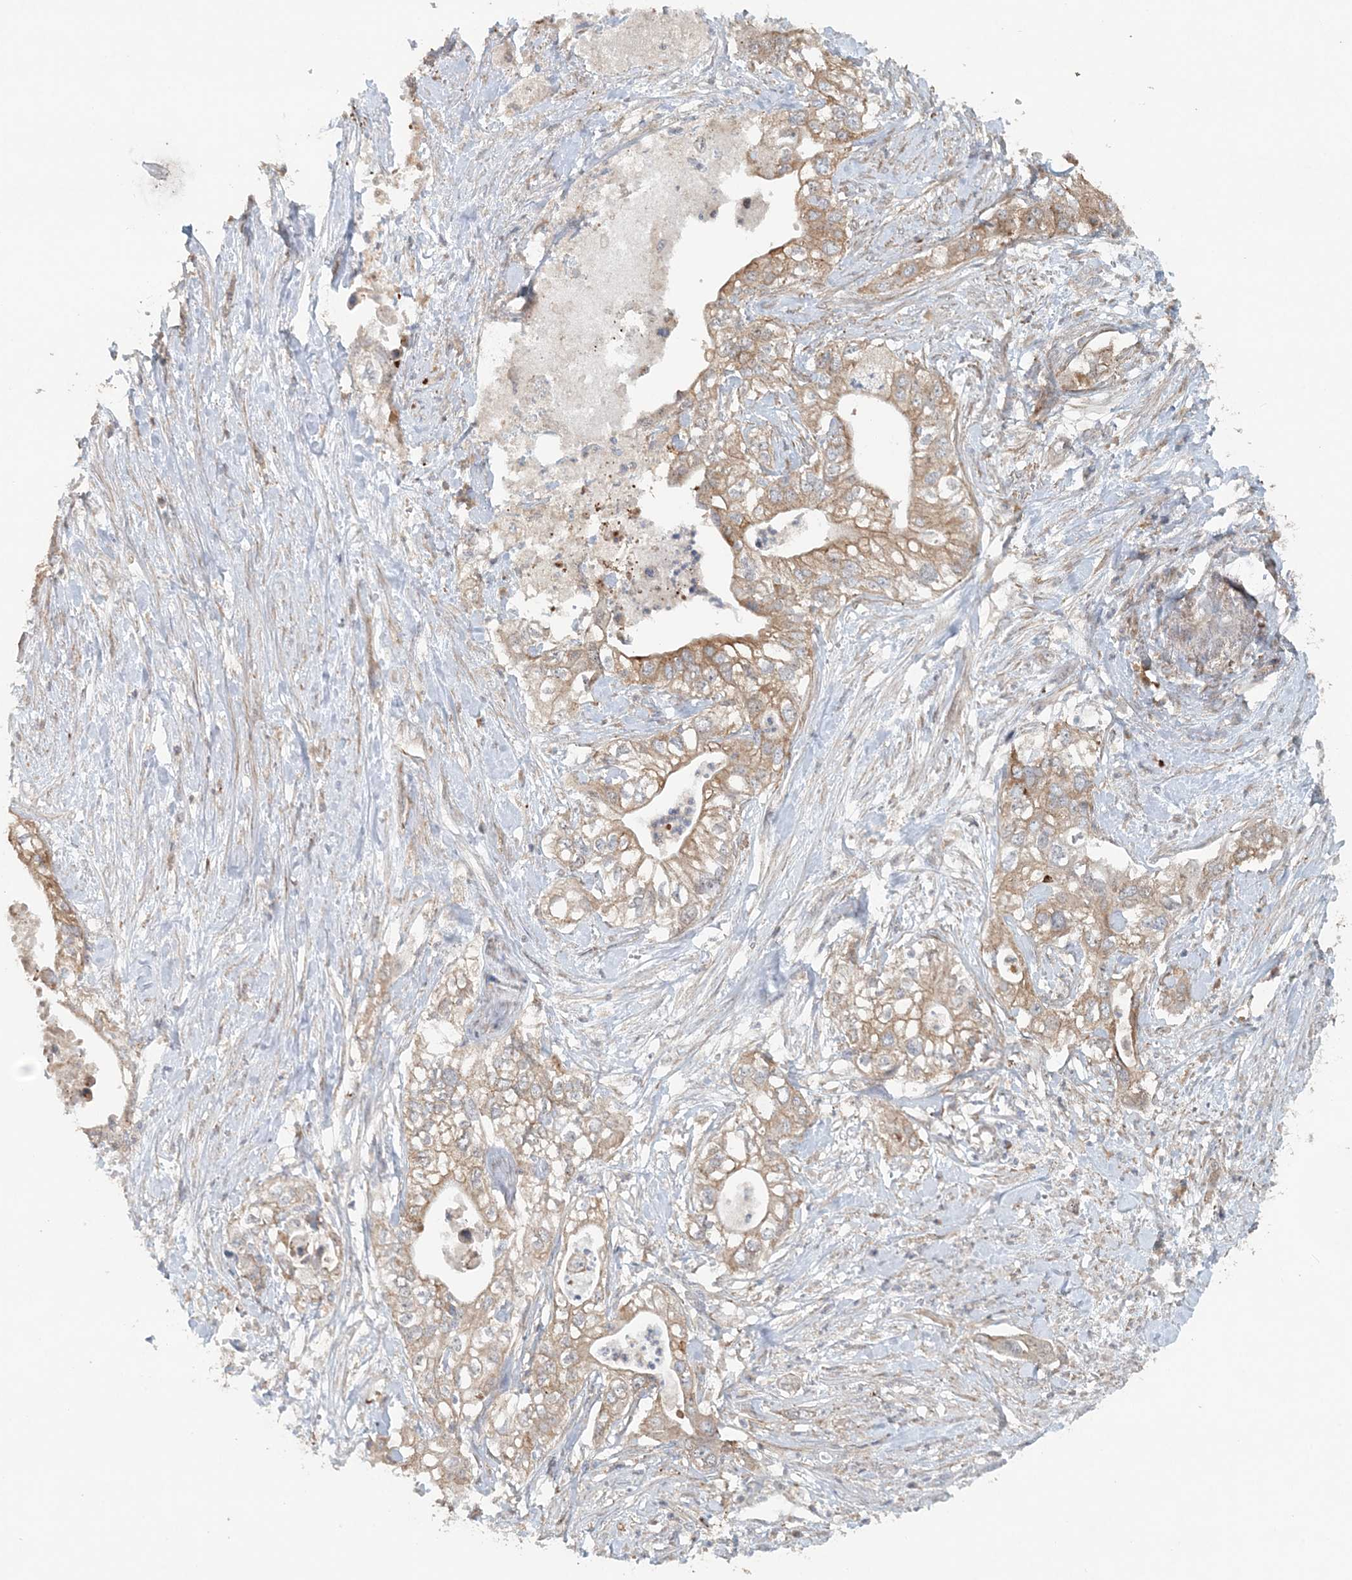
{"staining": {"intensity": "moderate", "quantity": ">75%", "location": "cytoplasmic/membranous"}, "tissue": "pancreatic cancer", "cell_type": "Tumor cells", "image_type": "cancer", "snomed": [{"axis": "morphology", "description": "Adenocarcinoma, NOS"}, {"axis": "topography", "description": "Pancreas"}], "caption": "IHC staining of adenocarcinoma (pancreatic), which shows medium levels of moderate cytoplasmic/membranous expression in approximately >75% of tumor cells indicating moderate cytoplasmic/membranous protein staining. The staining was performed using DAB (3,3'-diaminobenzidine) (brown) for protein detection and nuclei were counterstained in hematoxylin (blue).", "gene": "MMUT", "patient": {"sex": "female", "age": 78}}